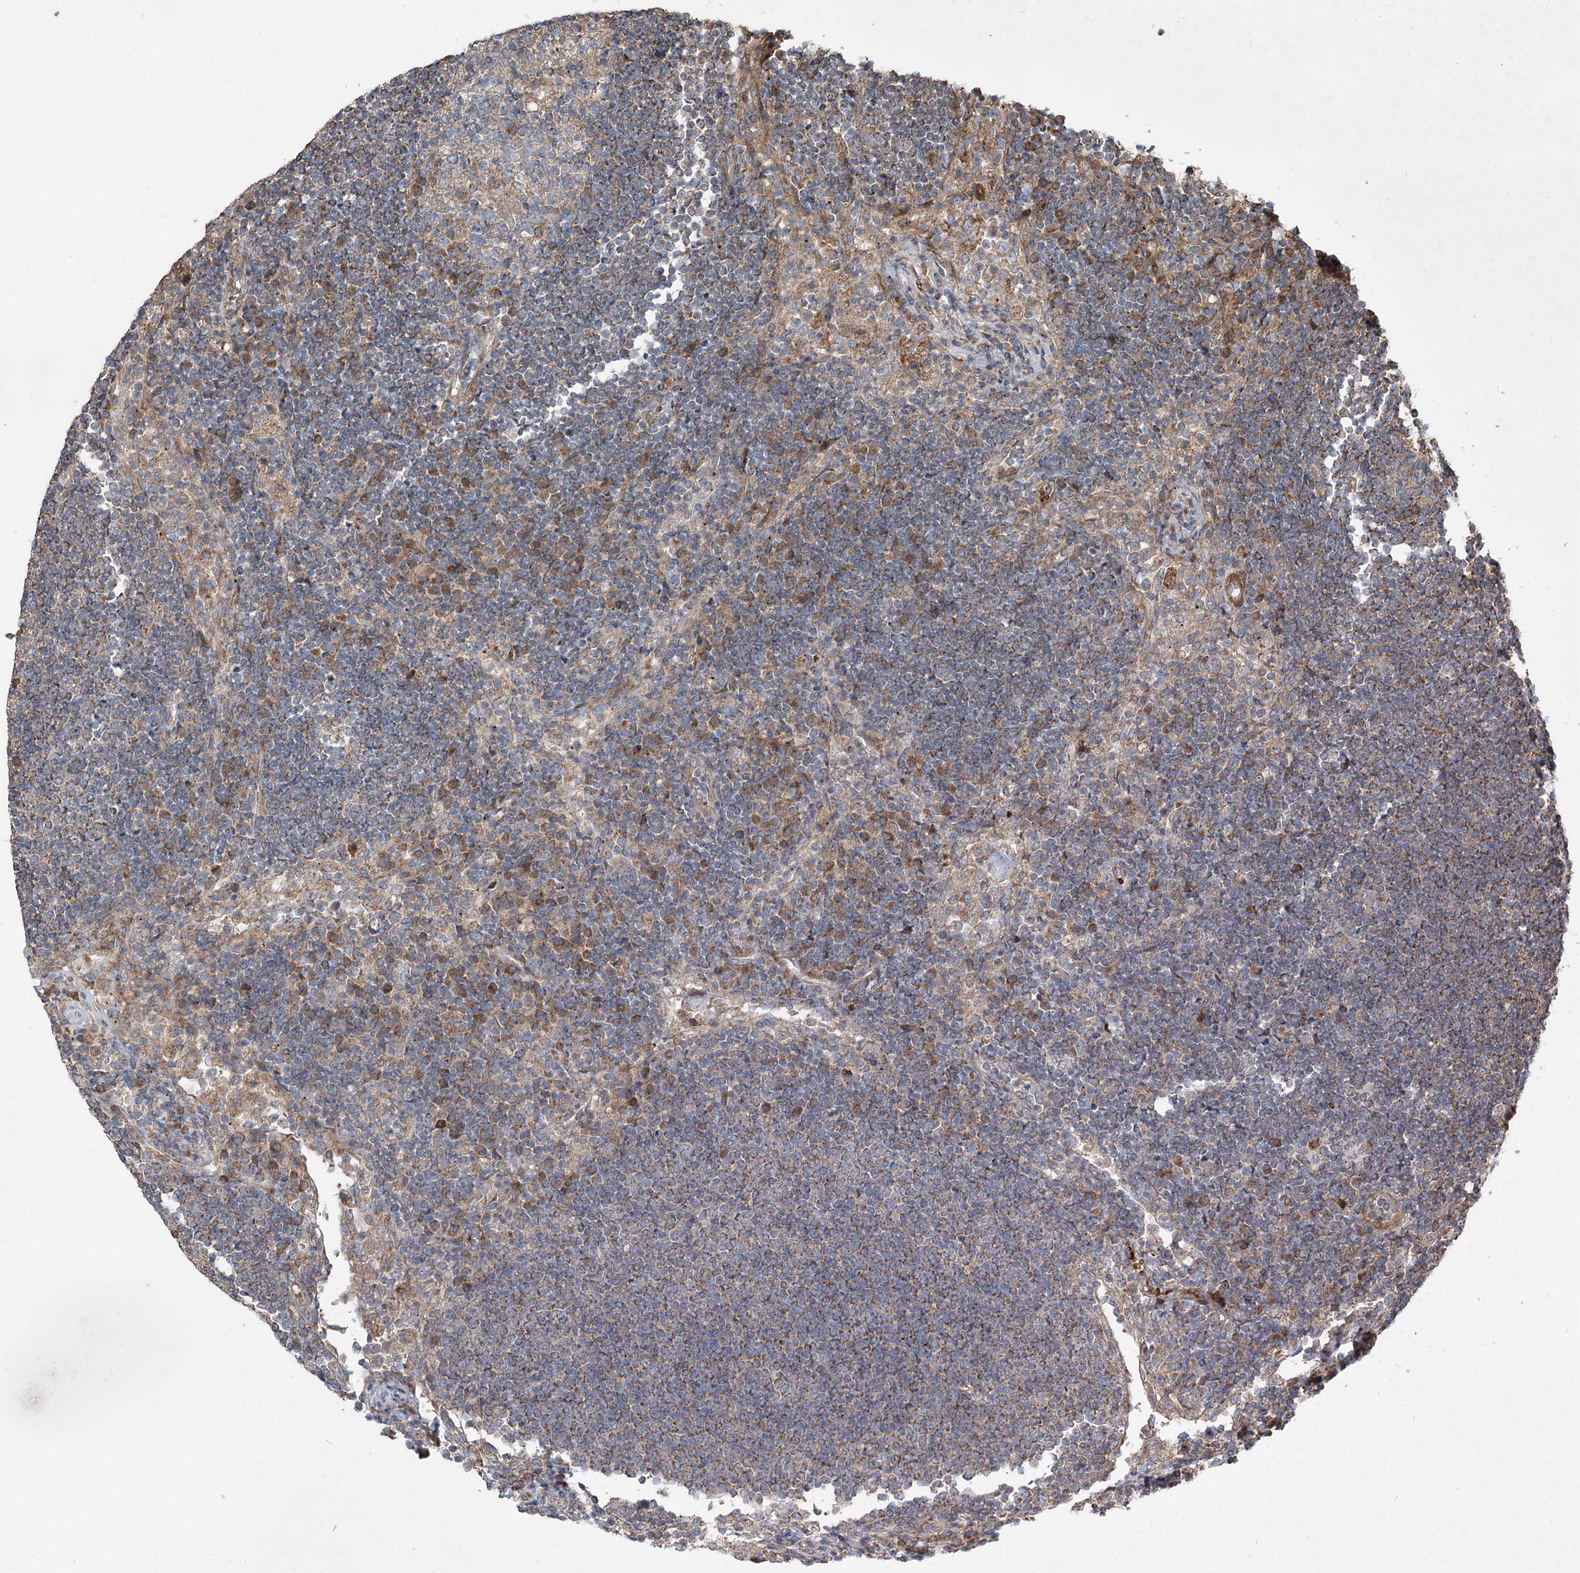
{"staining": {"intensity": "moderate", "quantity": ">75%", "location": "cytoplasmic/membranous"}, "tissue": "lymph node", "cell_type": "Germinal center cells", "image_type": "normal", "snomed": [{"axis": "morphology", "description": "Normal tissue, NOS"}, {"axis": "topography", "description": "Lymph node"}], "caption": "DAB immunohistochemical staining of unremarkable lymph node reveals moderate cytoplasmic/membranous protein staining in approximately >75% of germinal center cells. (DAB = brown stain, brightfield microscopy at high magnification).", "gene": "SERINC5", "patient": {"sex": "female", "age": 53}}